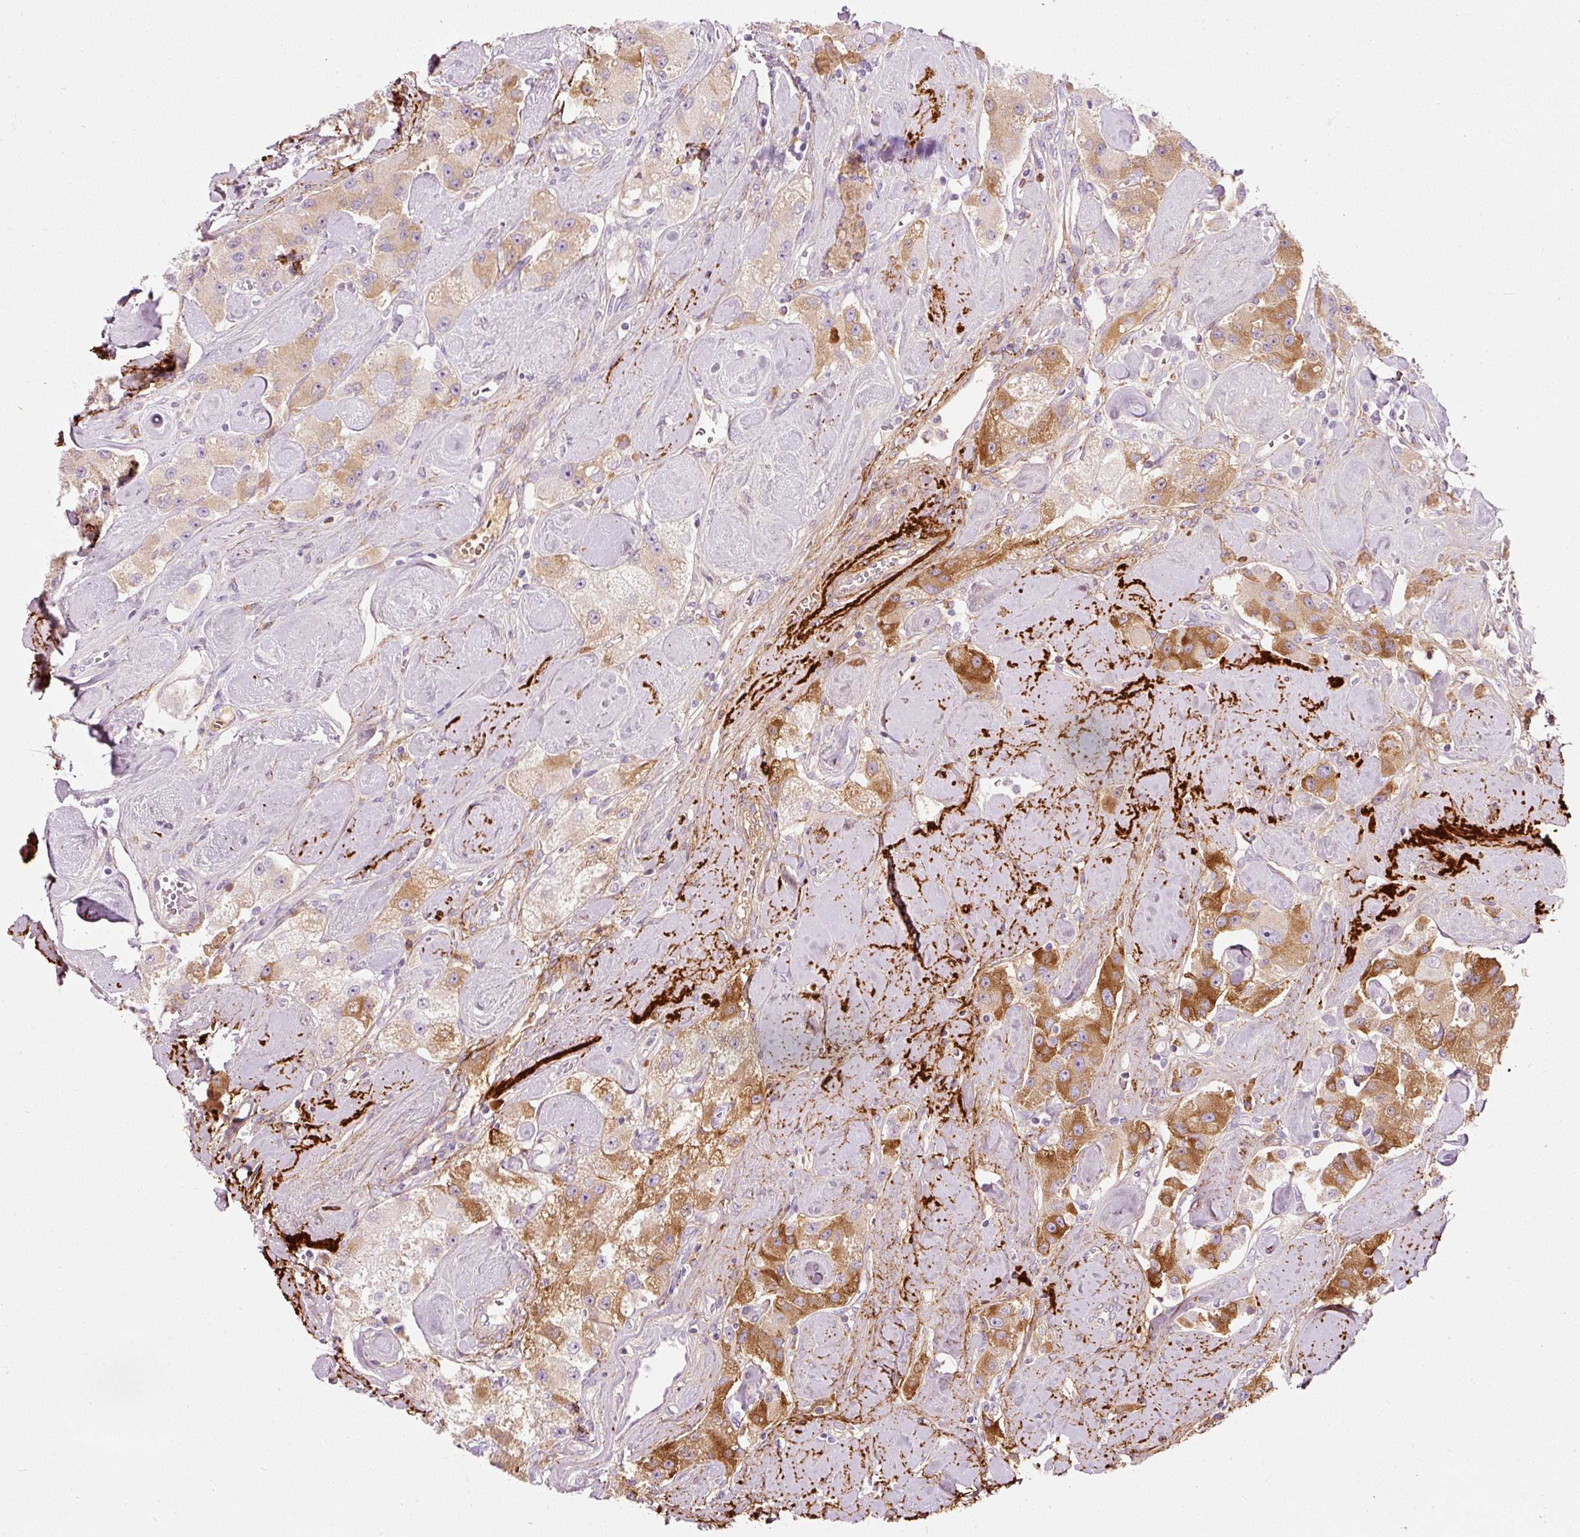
{"staining": {"intensity": "strong", "quantity": "<25%", "location": "cytoplasmic/membranous"}, "tissue": "carcinoid", "cell_type": "Tumor cells", "image_type": "cancer", "snomed": [{"axis": "morphology", "description": "Carcinoid, malignant, NOS"}, {"axis": "topography", "description": "Pancreas"}], "caption": "A medium amount of strong cytoplasmic/membranous expression is appreciated in approximately <25% of tumor cells in carcinoid tissue.", "gene": "MFAP4", "patient": {"sex": "male", "age": 41}}